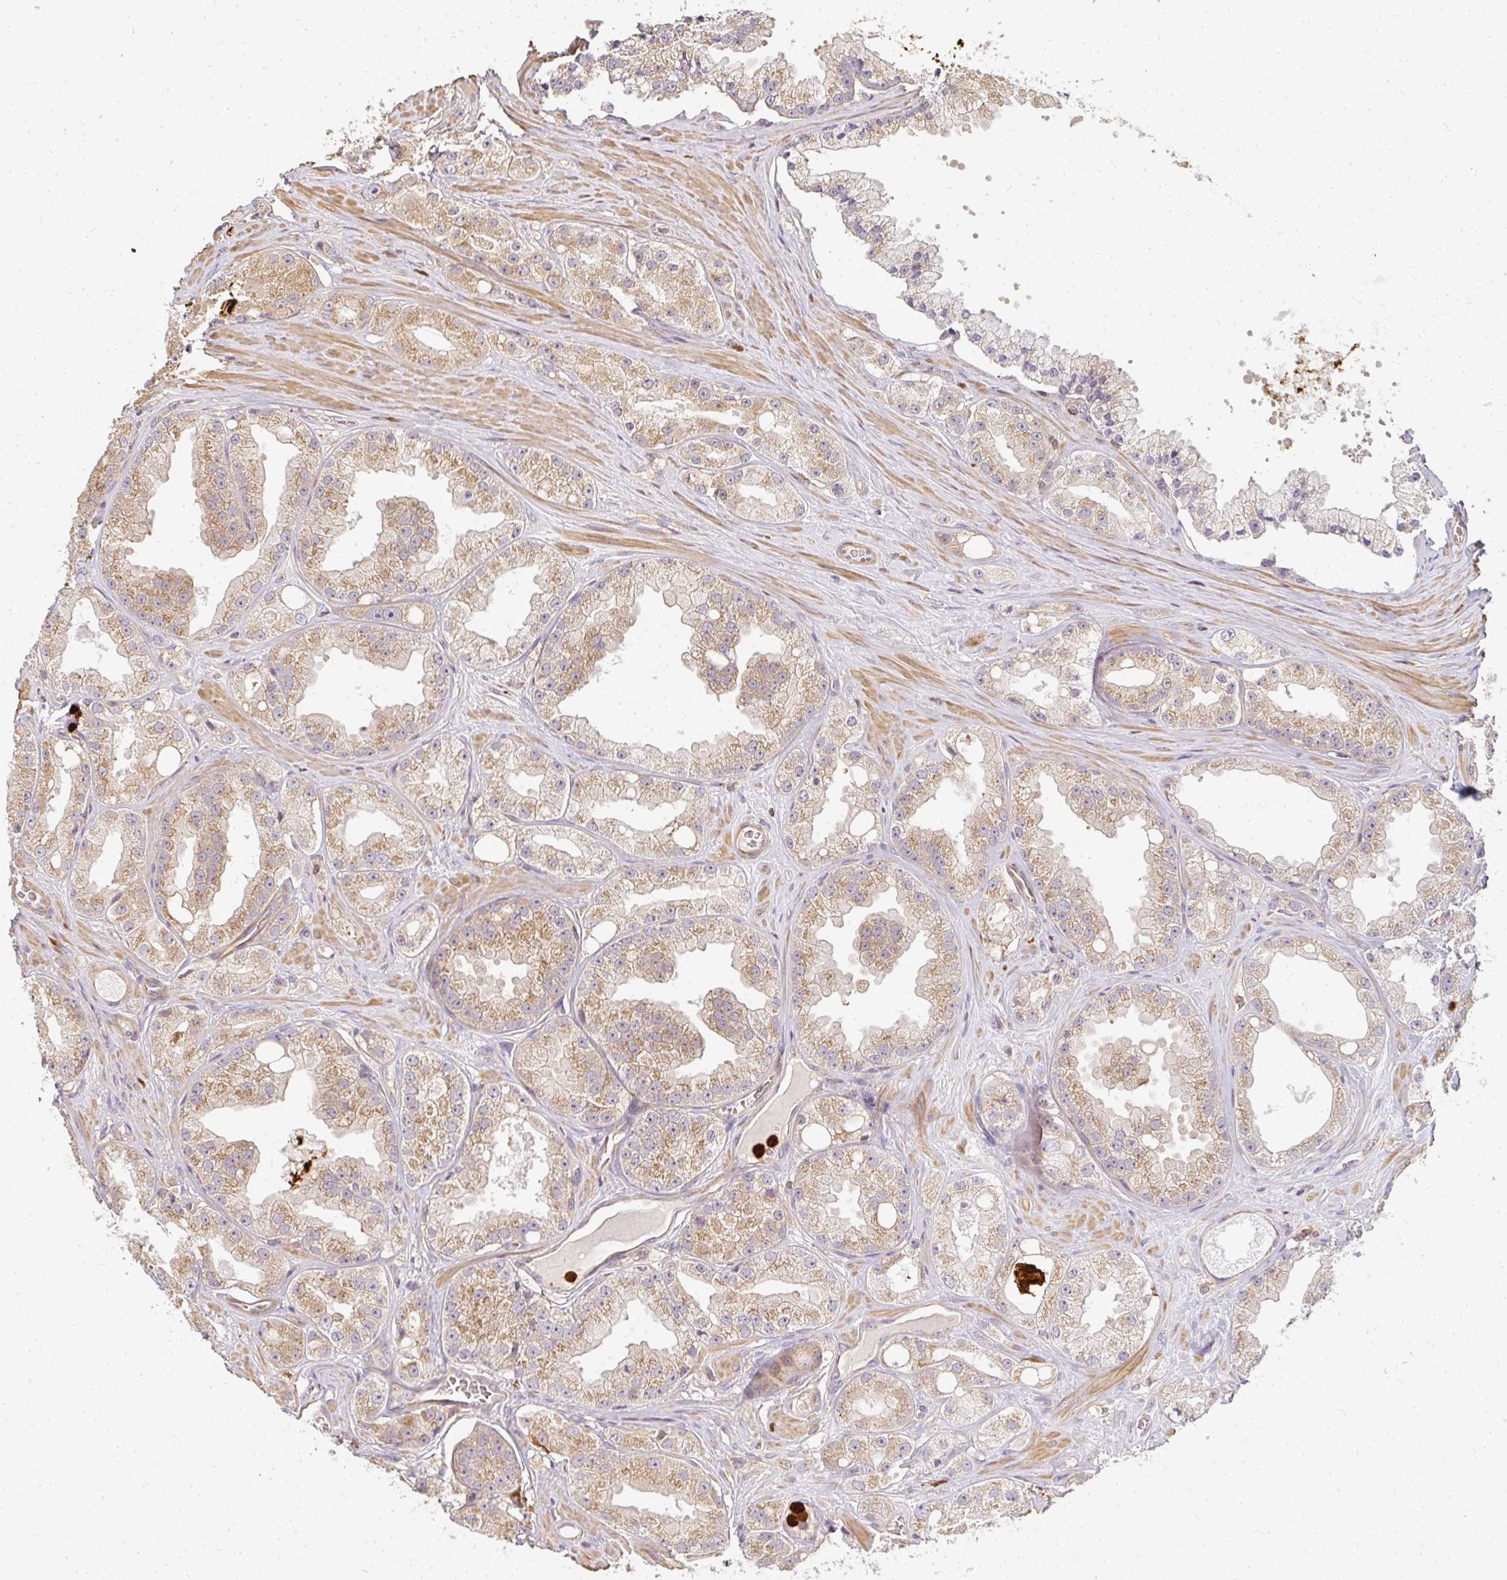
{"staining": {"intensity": "moderate", "quantity": ">75%", "location": "cytoplasmic/membranous"}, "tissue": "prostate cancer", "cell_type": "Tumor cells", "image_type": "cancer", "snomed": [{"axis": "morphology", "description": "Adenocarcinoma, High grade"}, {"axis": "topography", "description": "Prostate"}], "caption": "Prostate cancer (adenocarcinoma (high-grade)) stained for a protein (brown) demonstrates moderate cytoplasmic/membranous positive positivity in about >75% of tumor cells.", "gene": "CNTRL", "patient": {"sex": "male", "age": 66}}